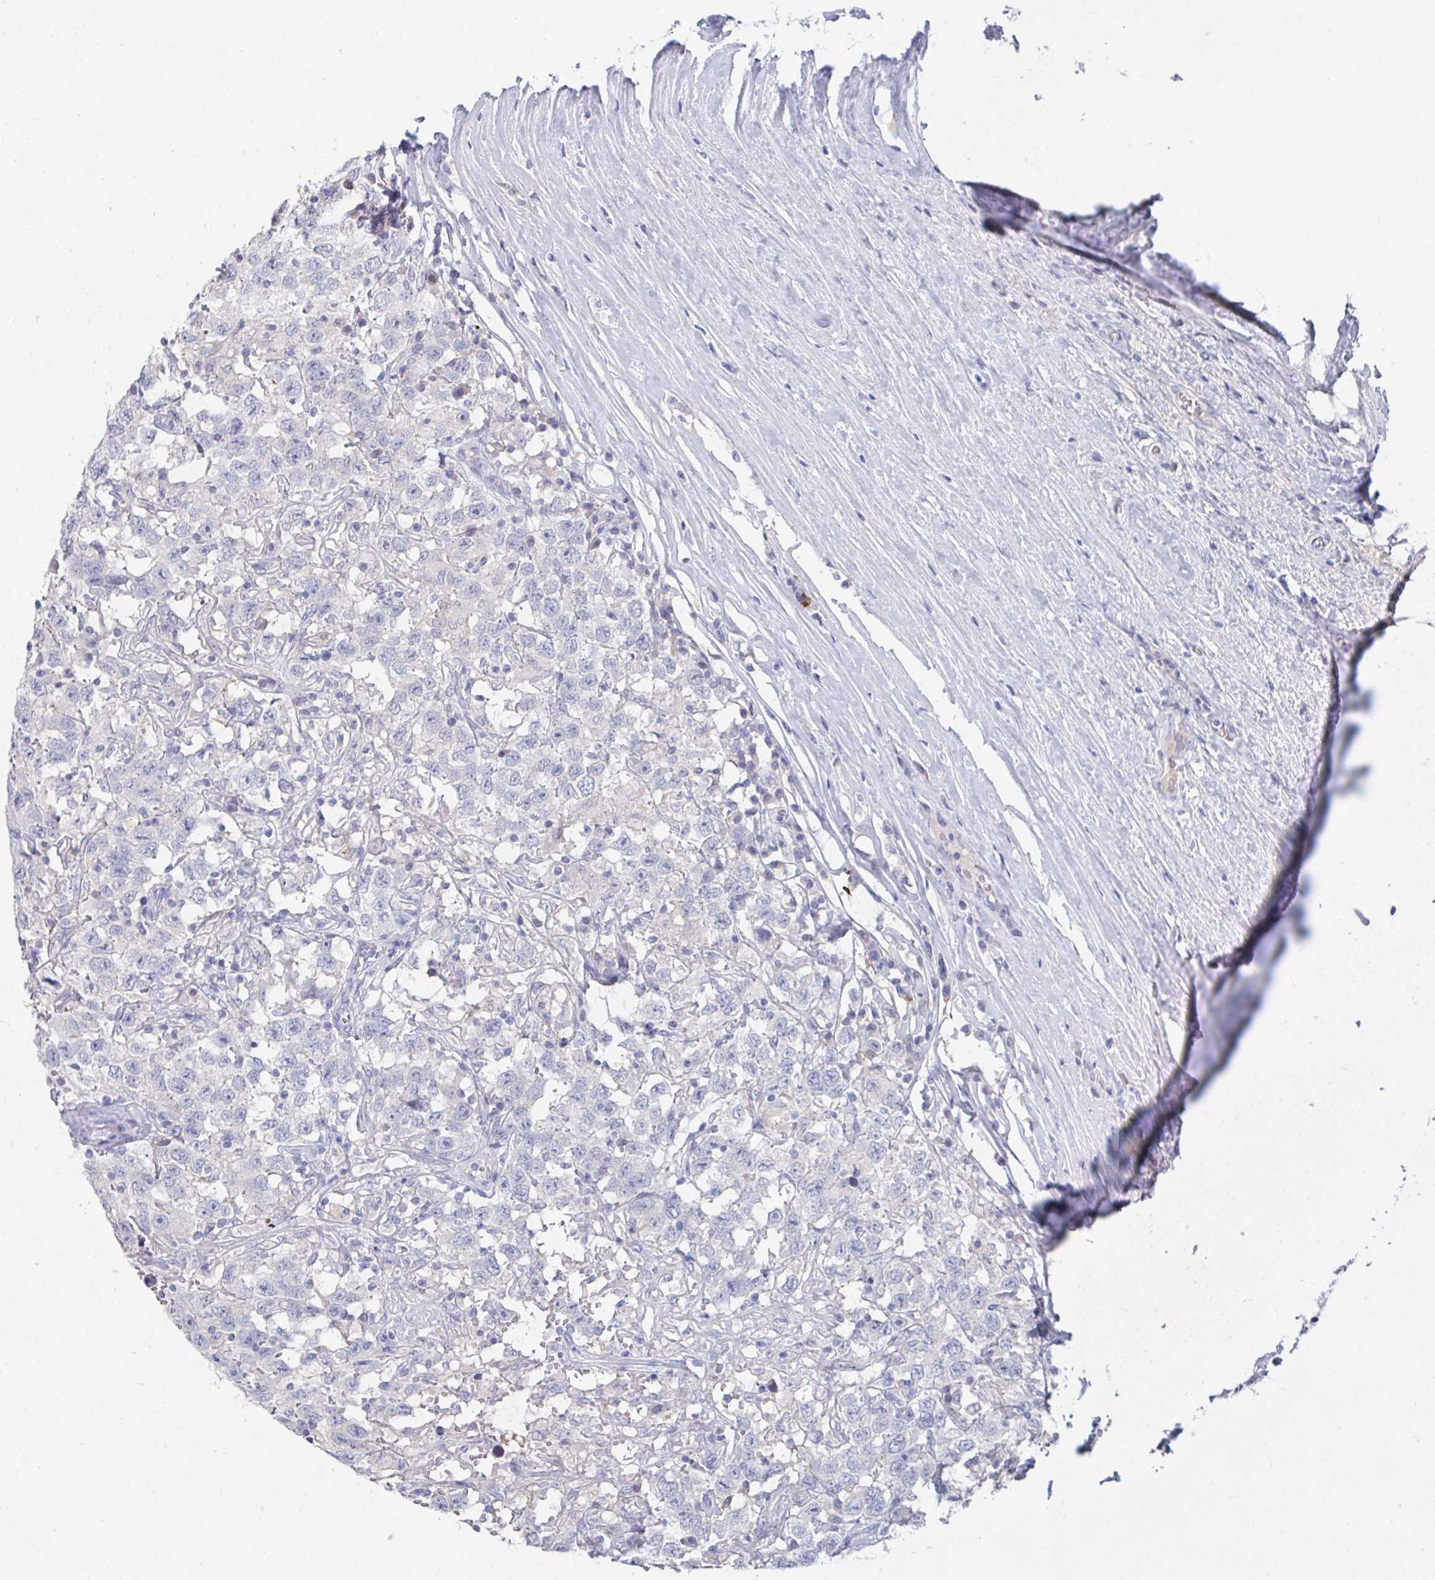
{"staining": {"intensity": "negative", "quantity": "none", "location": "none"}, "tissue": "testis cancer", "cell_type": "Tumor cells", "image_type": "cancer", "snomed": [{"axis": "morphology", "description": "Seminoma, NOS"}, {"axis": "topography", "description": "Testis"}], "caption": "Immunohistochemistry (IHC) histopathology image of neoplastic tissue: testis cancer (seminoma) stained with DAB reveals no significant protein staining in tumor cells. (DAB (3,3'-diaminobenzidine) immunohistochemistry with hematoxylin counter stain).", "gene": "KCNK5", "patient": {"sex": "male", "age": 41}}